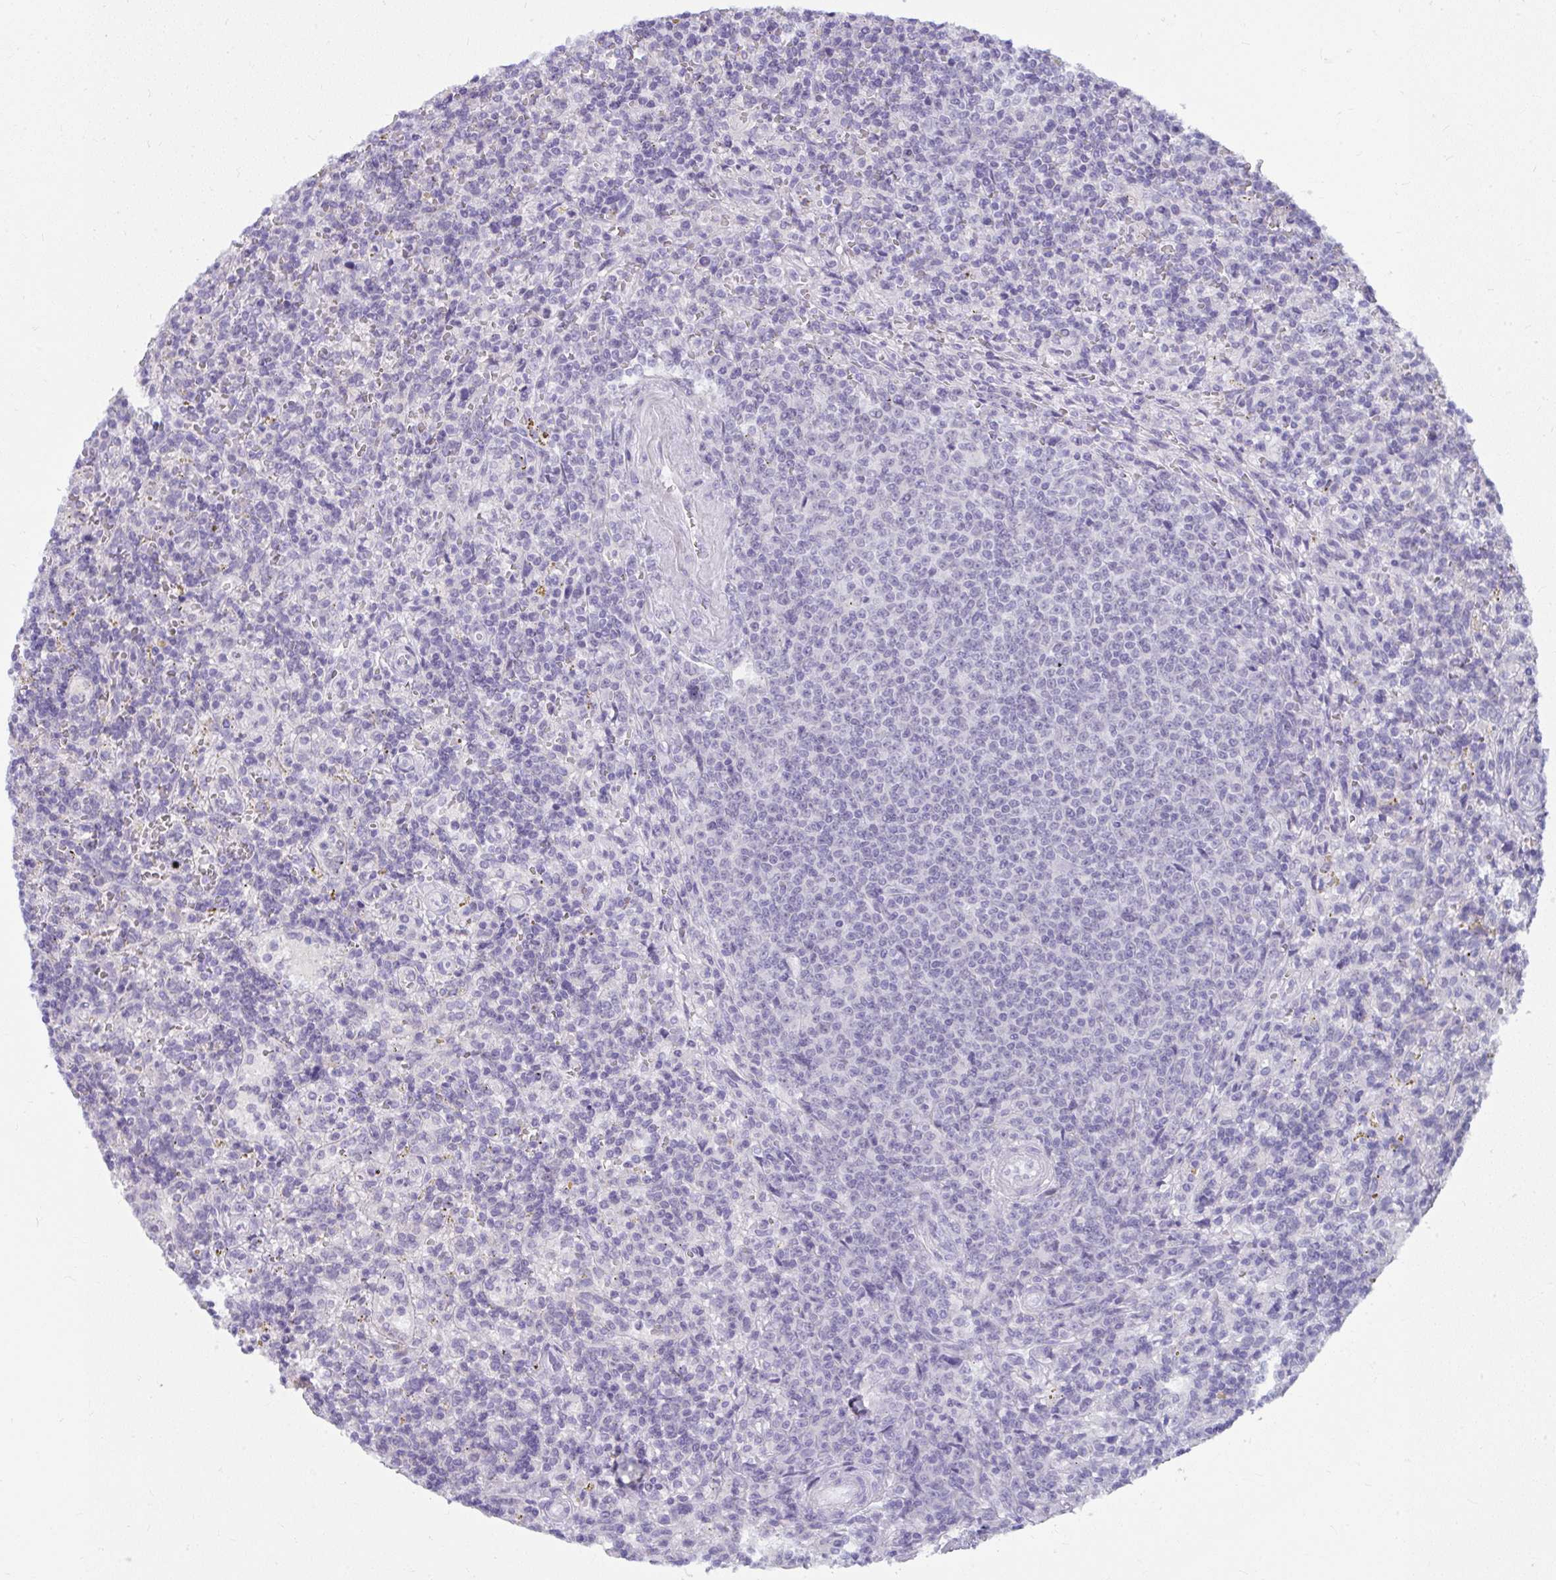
{"staining": {"intensity": "negative", "quantity": "none", "location": "none"}, "tissue": "lymphoma", "cell_type": "Tumor cells", "image_type": "cancer", "snomed": [{"axis": "morphology", "description": "Malignant lymphoma, non-Hodgkin's type, Low grade"}, {"axis": "topography", "description": "Spleen"}], "caption": "This is a image of immunohistochemistry (IHC) staining of malignant lymphoma, non-Hodgkin's type (low-grade), which shows no positivity in tumor cells. (Stains: DAB (3,3'-diaminobenzidine) immunohistochemistry with hematoxylin counter stain, Microscopy: brightfield microscopy at high magnification).", "gene": "UGT3A2", "patient": {"sex": "male", "age": 67}}